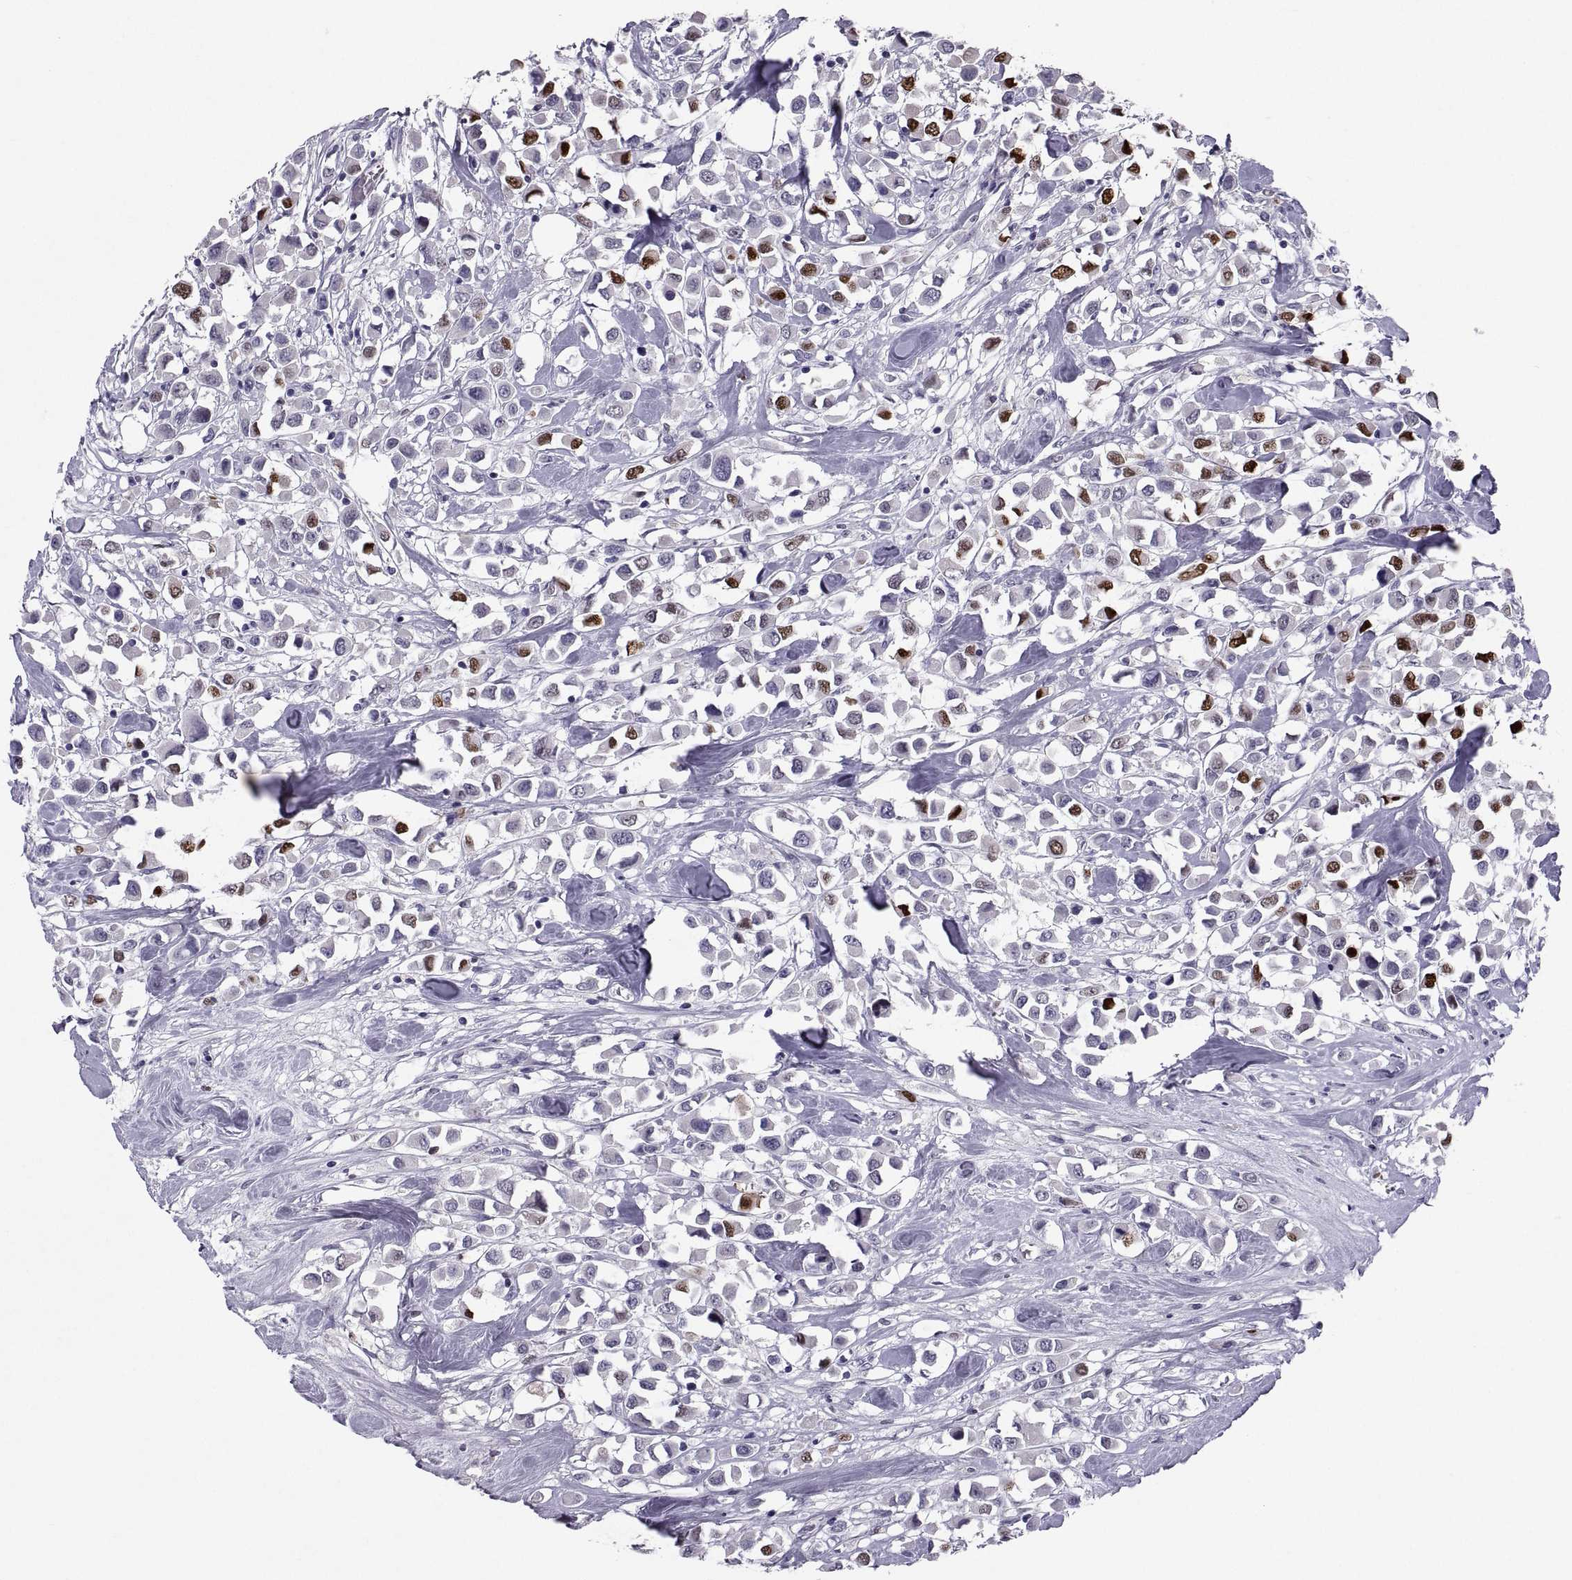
{"staining": {"intensity": "strong", "quantity": "25%-75%", "location": "nuclear"}, "tissue": "breast cancer", "cell_type": "Tumor cells", "image_type": "cancer", "snomed": [{"axis": "morphology", "description": "Duct carcinoma"}, {"axis": "topography", "description": "Breast"}], "caption": "Tumor cells display strong nuclear staining in about 25%-75% of cells in breast cancer (intraductal carcinoma). Using DAB (3,3'-diaminobenzidine) (brown) and hematoxylin (blue) stains, captured at high magnification using brightfield microscopy.", "gene": "SOX21", "patient": {"sex": "female", "age": 61}}